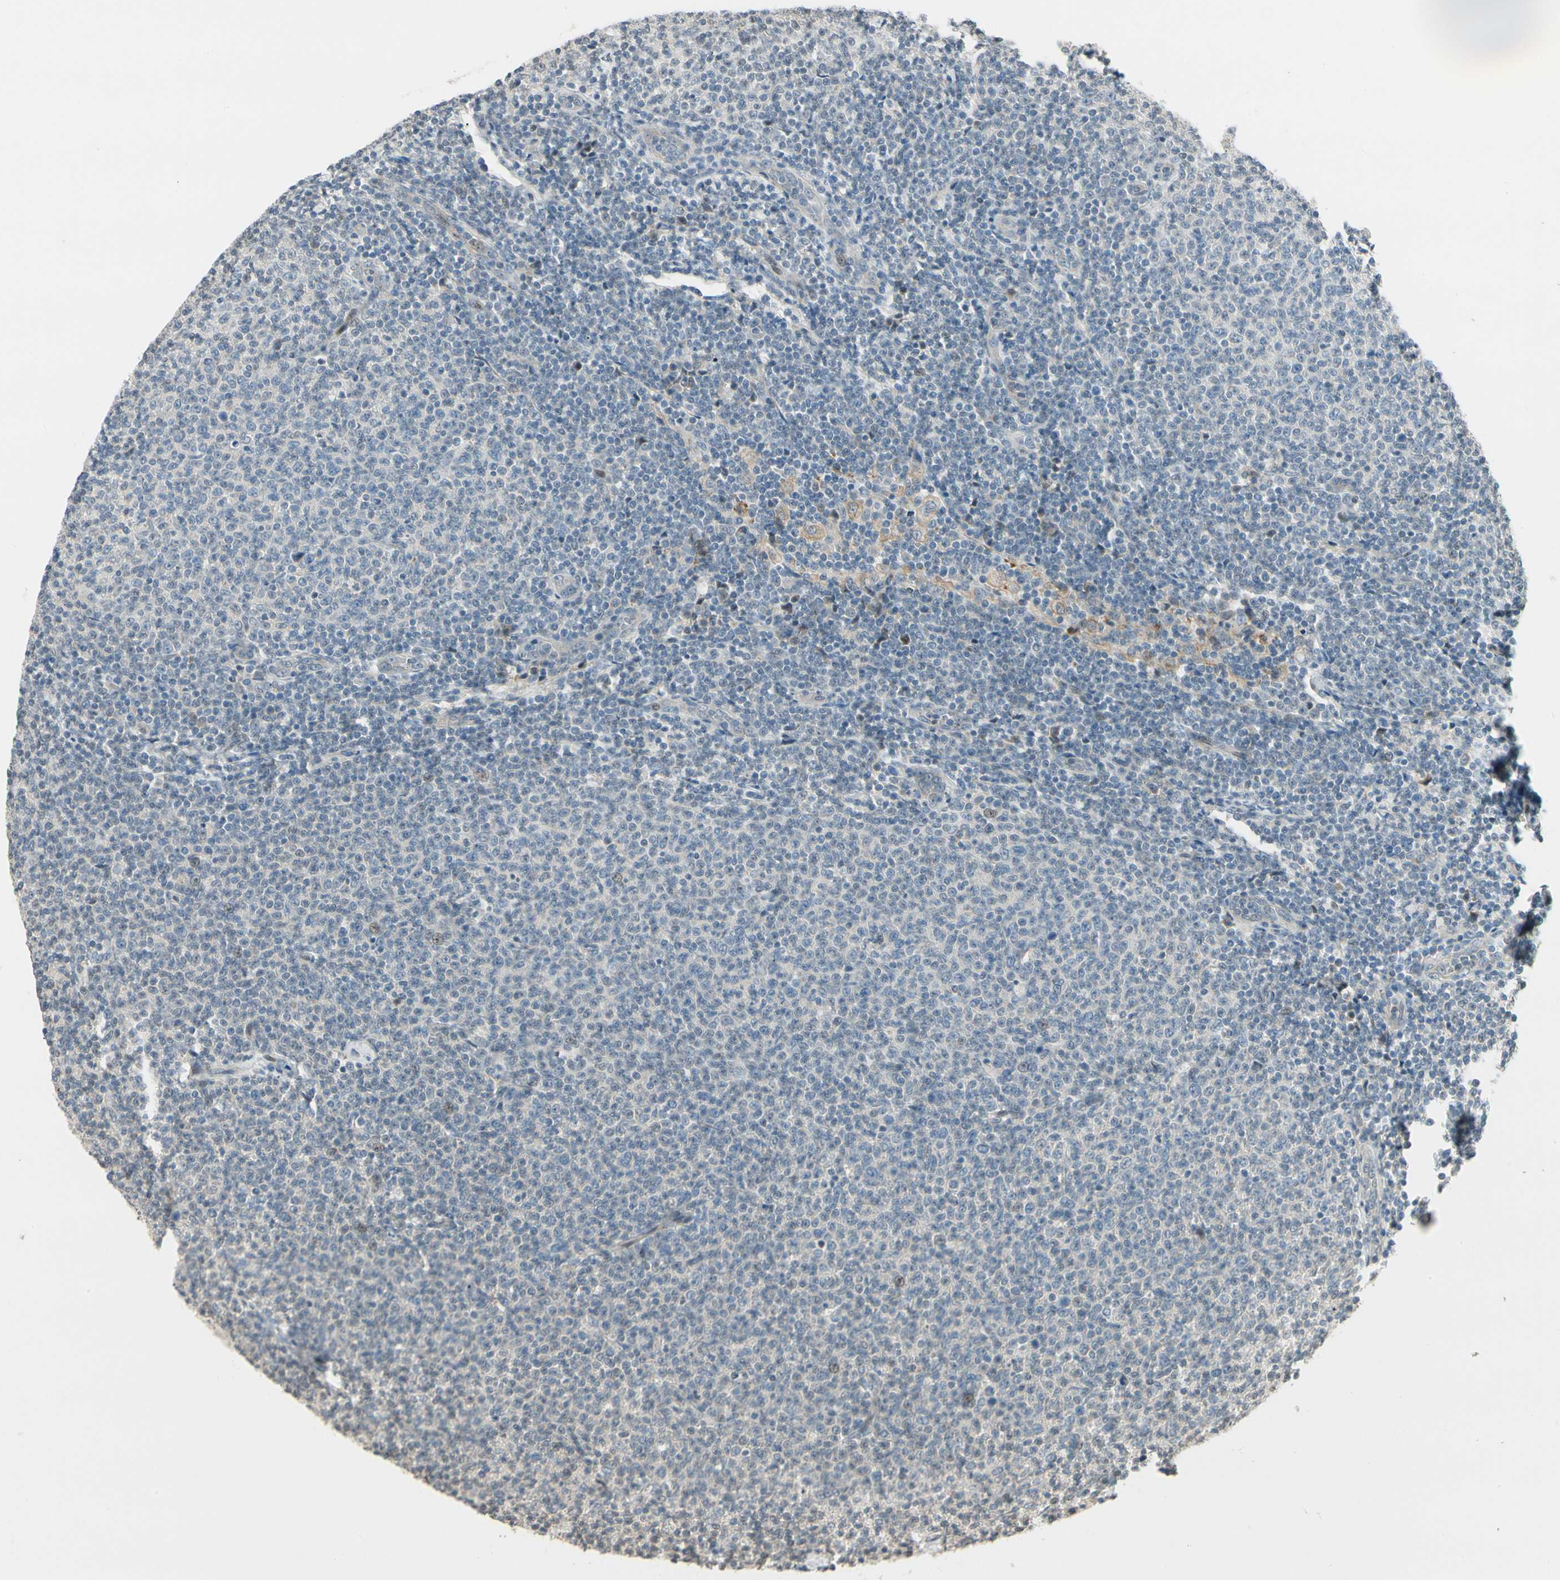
{"staining": {"intensity": "negative", "quantity": "none", "location": "none"}, "tissue": "lymphoma", "cell_type": "Tumor cells", "image_type": "cancer", "snomed": [{"axis": "morphology", "description": "Malignant lymphoma, non-Hodgkin's type, Low grade"}, {"axis": "topography", "description": "Lymph node"}], "caption": "Lymphoma was stained to show a protein in brown. There is no significant positivity in tumor cells.", "gene": "P3H2", "patient": {"sex": "male", "age": 66}}